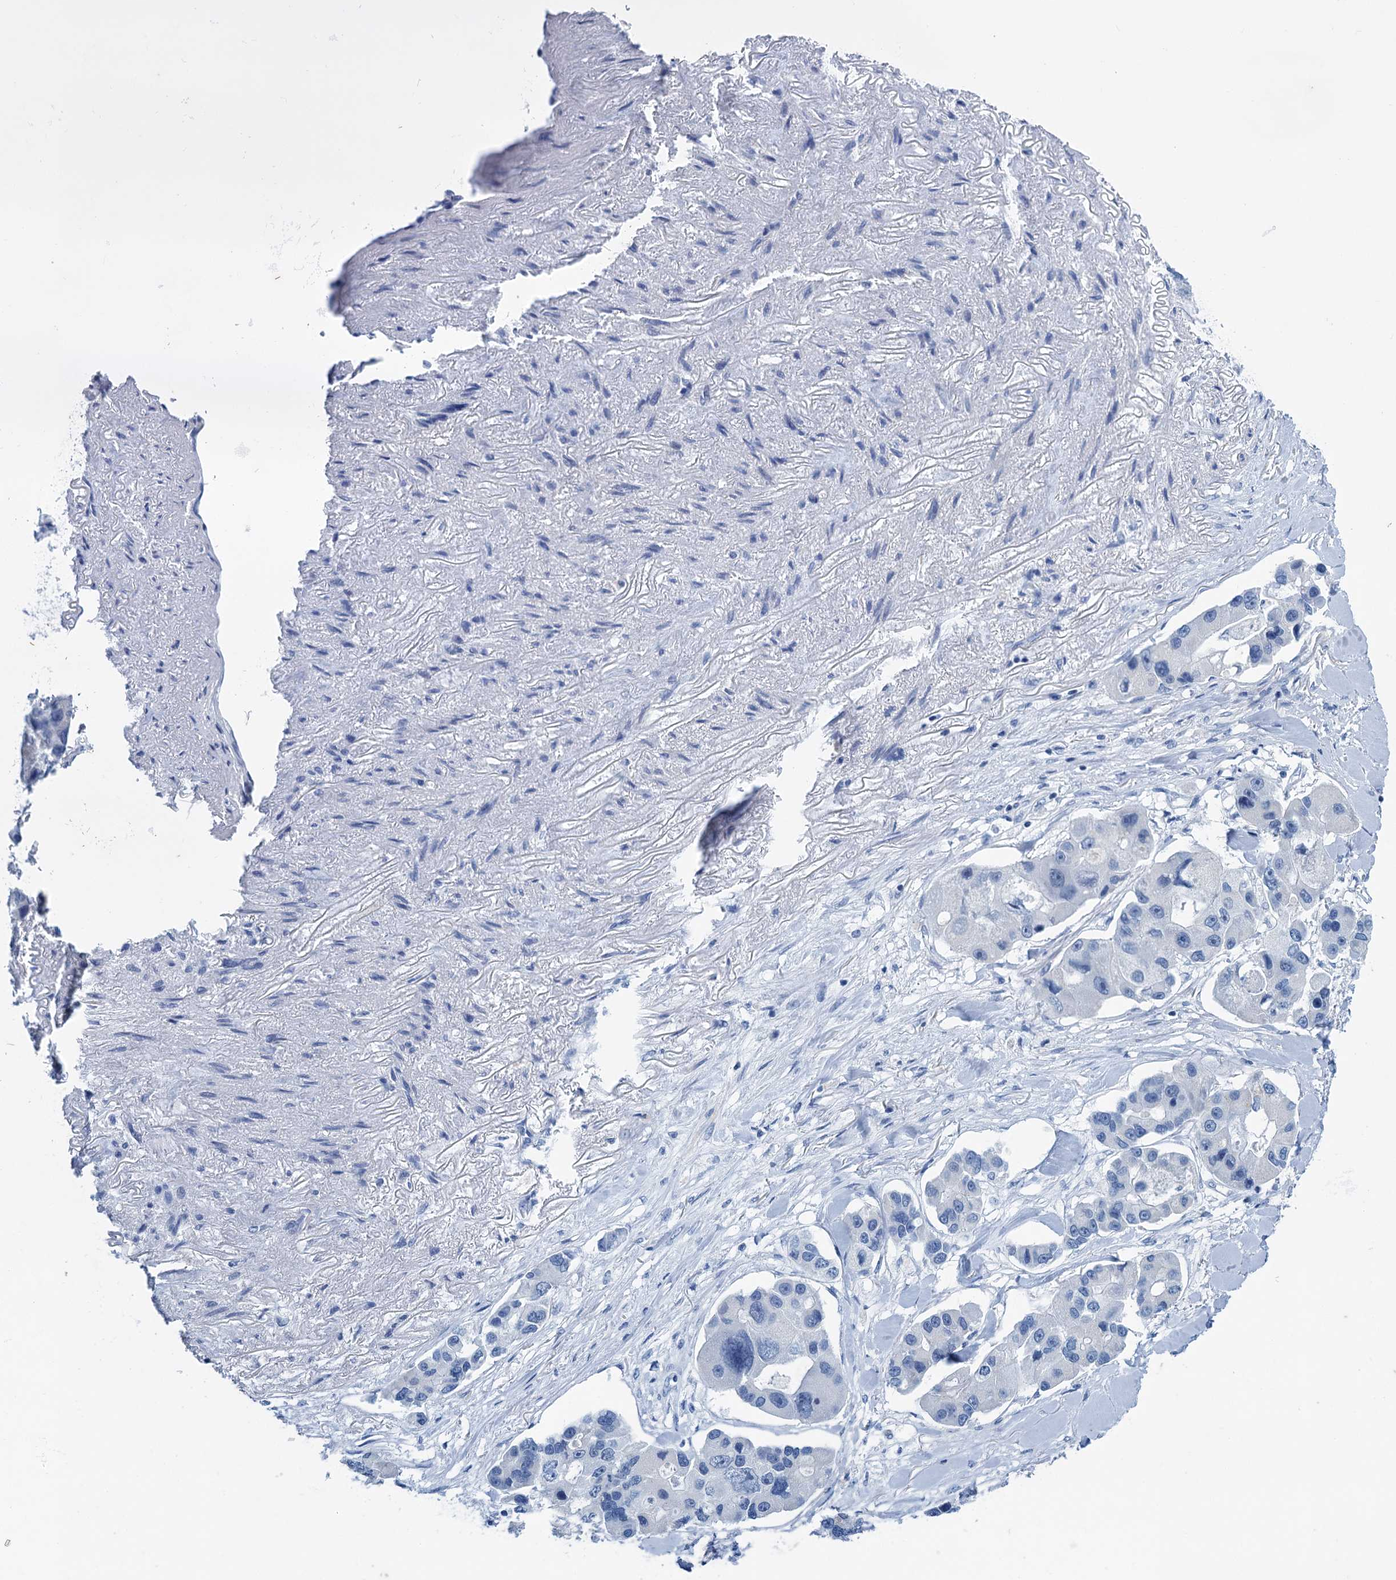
{"staining": {"intensity": "negative", "quantity": "none", "location": "none"}, "tissue": "lung cancer", "cell_type": "Tumor cells", "image_type": "cancer", "snomed": [{"axis": "morphology", "description": "Adenocarcinoma, NOS"}, {"axis": "topography", "description": "Lung"}], "caption": "Immunohistochemistry (IHC) of adenocarcinoma (lung) displays no positivity in tumor cells.", "gene": "MYOZ3", "patient": {"sex": "female", "age": 54}}